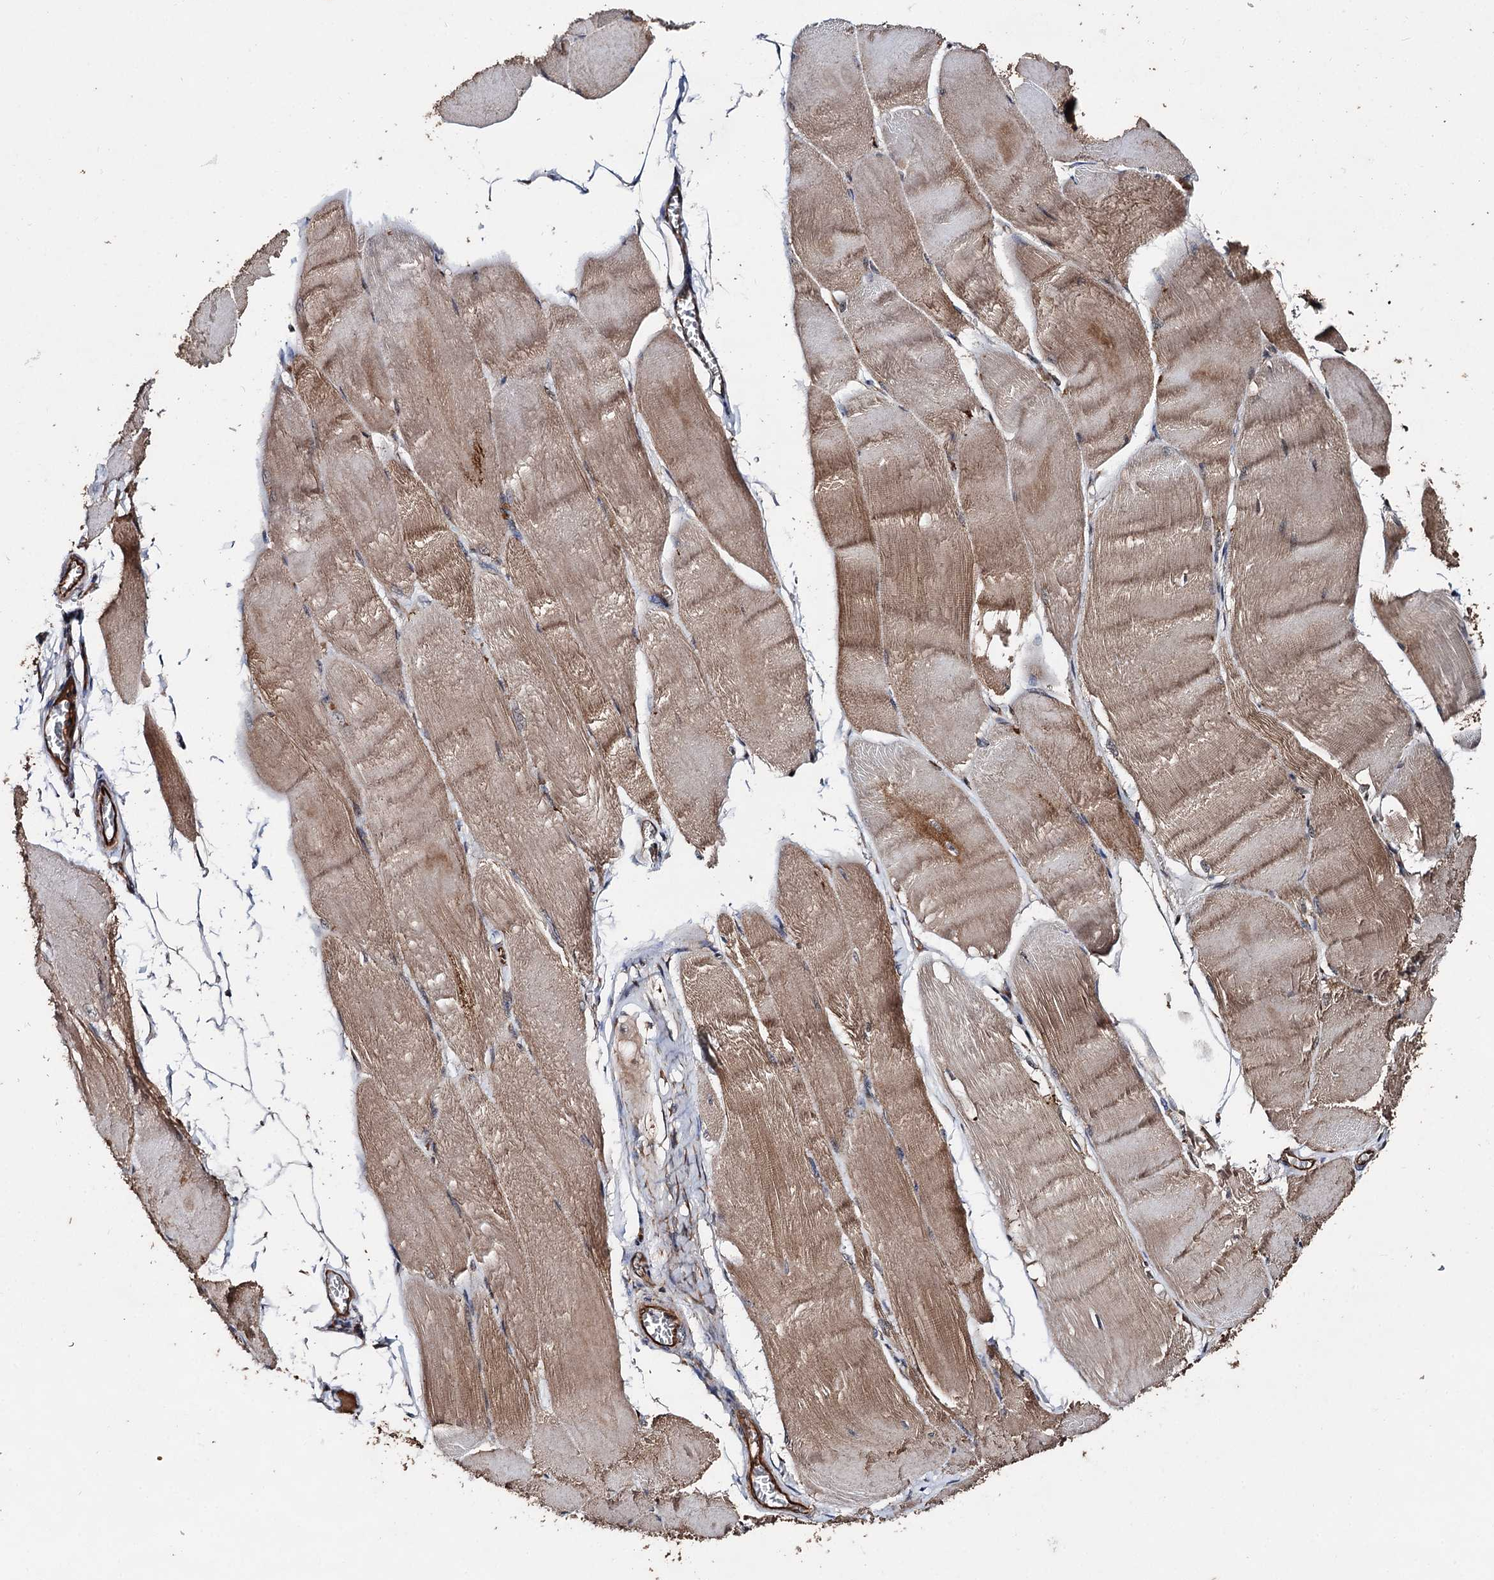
{"staining": {"intensity": "moderate", "quantity": ">75%", "location": "cytoplasmic/membranous"}, "tissue": "skeletal muscle", "cell_type": "Myocytes", "image_type": "normal", "snomed": [{"axis": "morphology", "description": "Normal tissue, NOS"}, {"axis": "morphology", "description": "Basal cell carcinoma"}, {"axis": "topography", "description": "Skeletal muscle"}], "caption": "IHC histopathology image of unremarkable skeletal muscle stained for a protein (brown), which displays medium levels of moderate cytoplasmic/membranous expression in about >75% of myocytes.", "gene": "TEX9", "patient": {"sex": "female", "age": 64}}